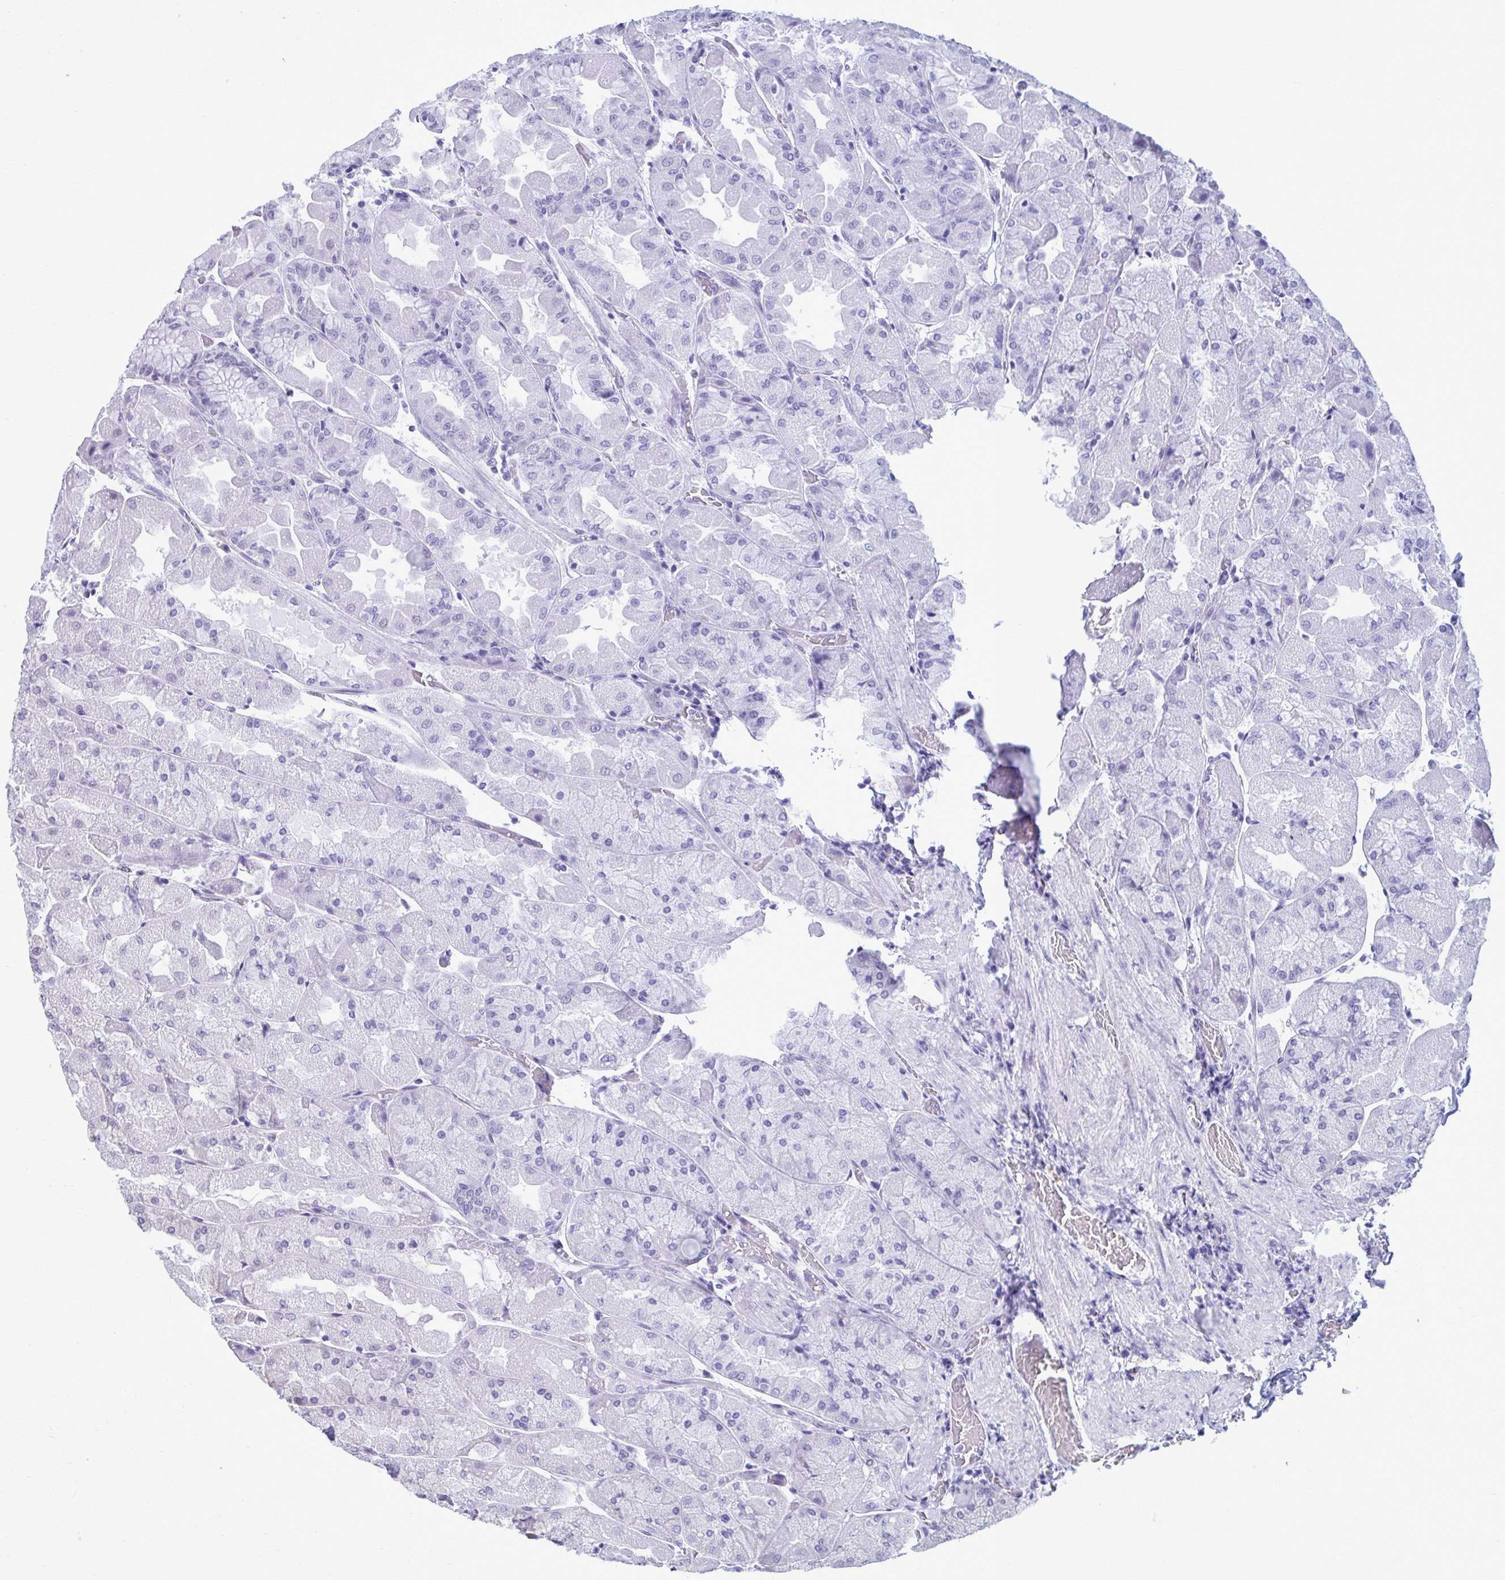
{"staining": {"intensity": "negative", "quantity": "none", "location": "none"}, "tissue": "stomach", "cell_type": "Glandular cells", "image_type": "normal", "snomed": [{"axis": "morphology", "description": "Normal tissue, NOS"}, {"axis": "topography", "description": "Stomach"}], "caption": "This photomicrograph is of normal stomach stained with immunohistochemistry to label a protein in brown with the nuclei are counter-stained blue. There is no positivity in glandular cells. Brightfield microscopy of immunohistochemistry (IHC) stained with DAB (brown) and hematoxylin (blue), captured at high magnification.", "gene": "PROSER1", "patient": {"sex": "female", "age": 61}}